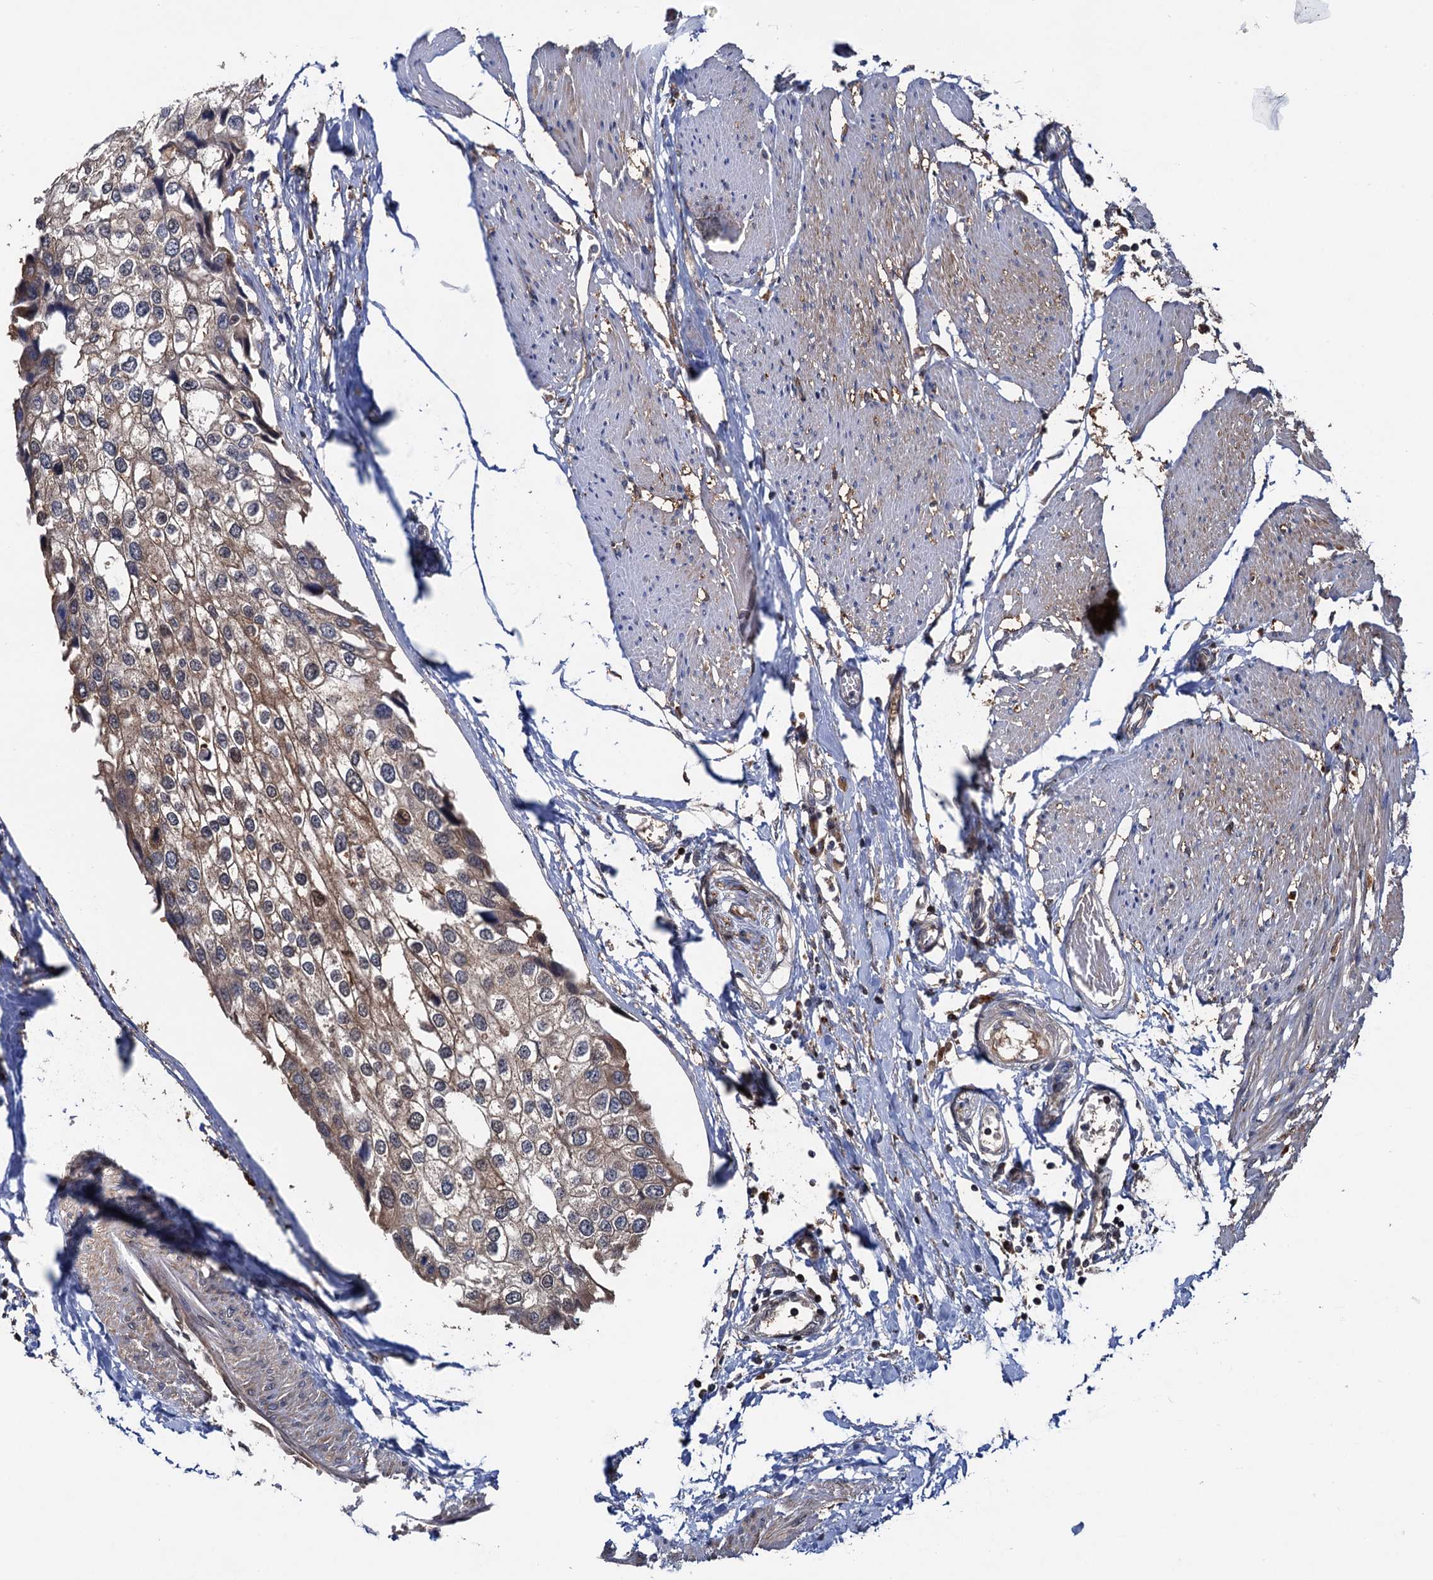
{"staining": {"intensity": "weak", "quantity": ">75%", "location": "cytoplasmic/membranous"}, "tissue": "urothelial cancer", "cell_type": "Tumor cells", "image_type": "cancer", "snomed": [{"axis": "morphology", "description": "Urothelial carcinoma, High grade"}, {"axis": "topography", "description": "Urinary bladder"}], "caption": "This is a micrograph of IHC staining of urothelial cancer, which shows weak expression in the cytoplasmic/membranous of tumor cells.", "gene": "SELENOP", "patient": {"sex": "male", "age": 64}}